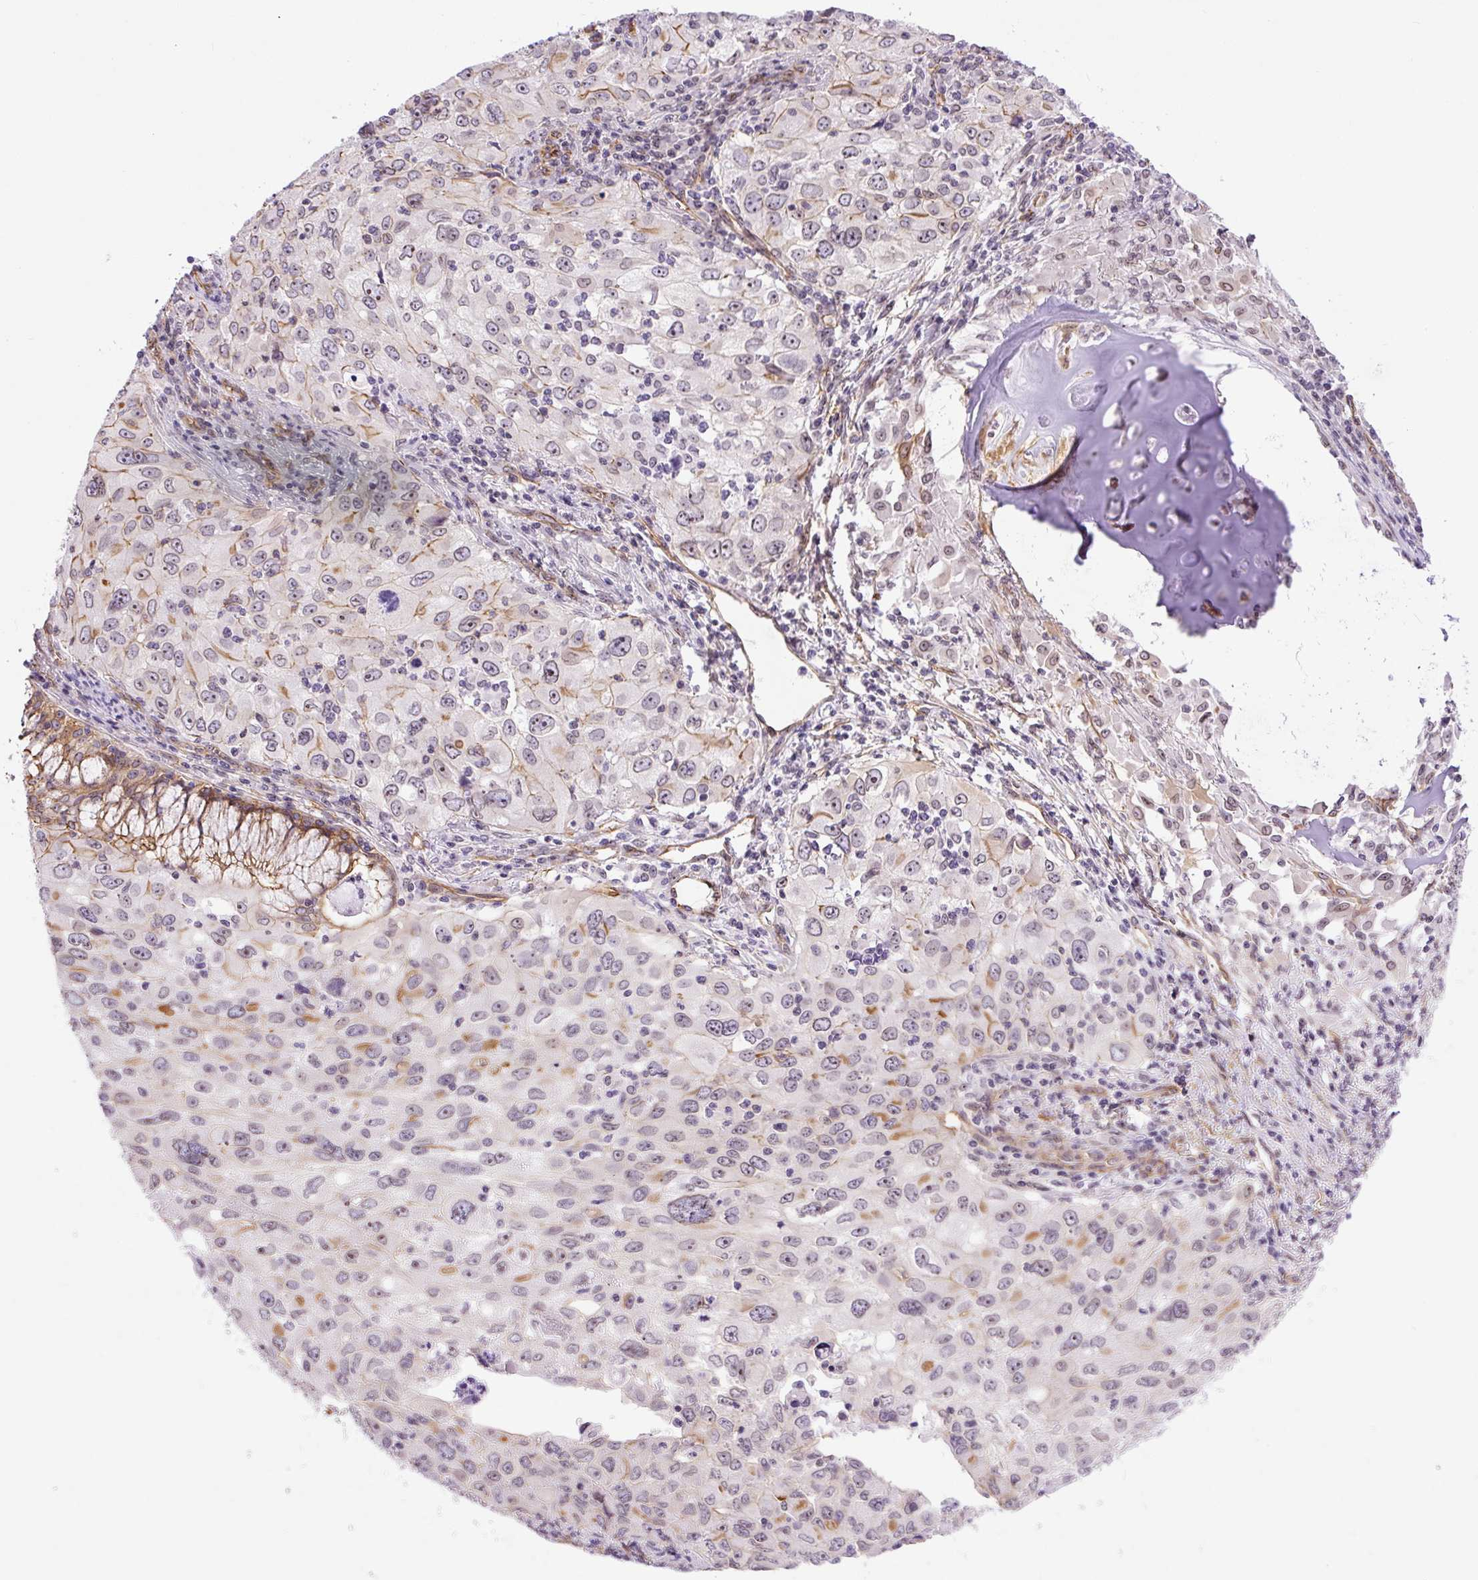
{"staining": {"intensity": "moderate", "quantity": "<25%", "location": "nuclear"}, "tissue": "lung cancer", "cell_type": "Tumor cells", "image_type": "cancer", "snomed": [{"axis": "morphology", "description": "Adenocarcinoma, NOS"}, {"axis": "morphology", "description": "Adenocarcinoma, metastatic, NOS"}, {"axis": "topography", "description": "Lymph node"}, {"axis": "topography", "description": "Lung"}], "caption": "Tumor cells reveal low levels of moderate nuclear positivity in approximately <25% of cells in lung cancer.", "gene": "MYO5C", "patient": {"sex": "female", "age": 42}}